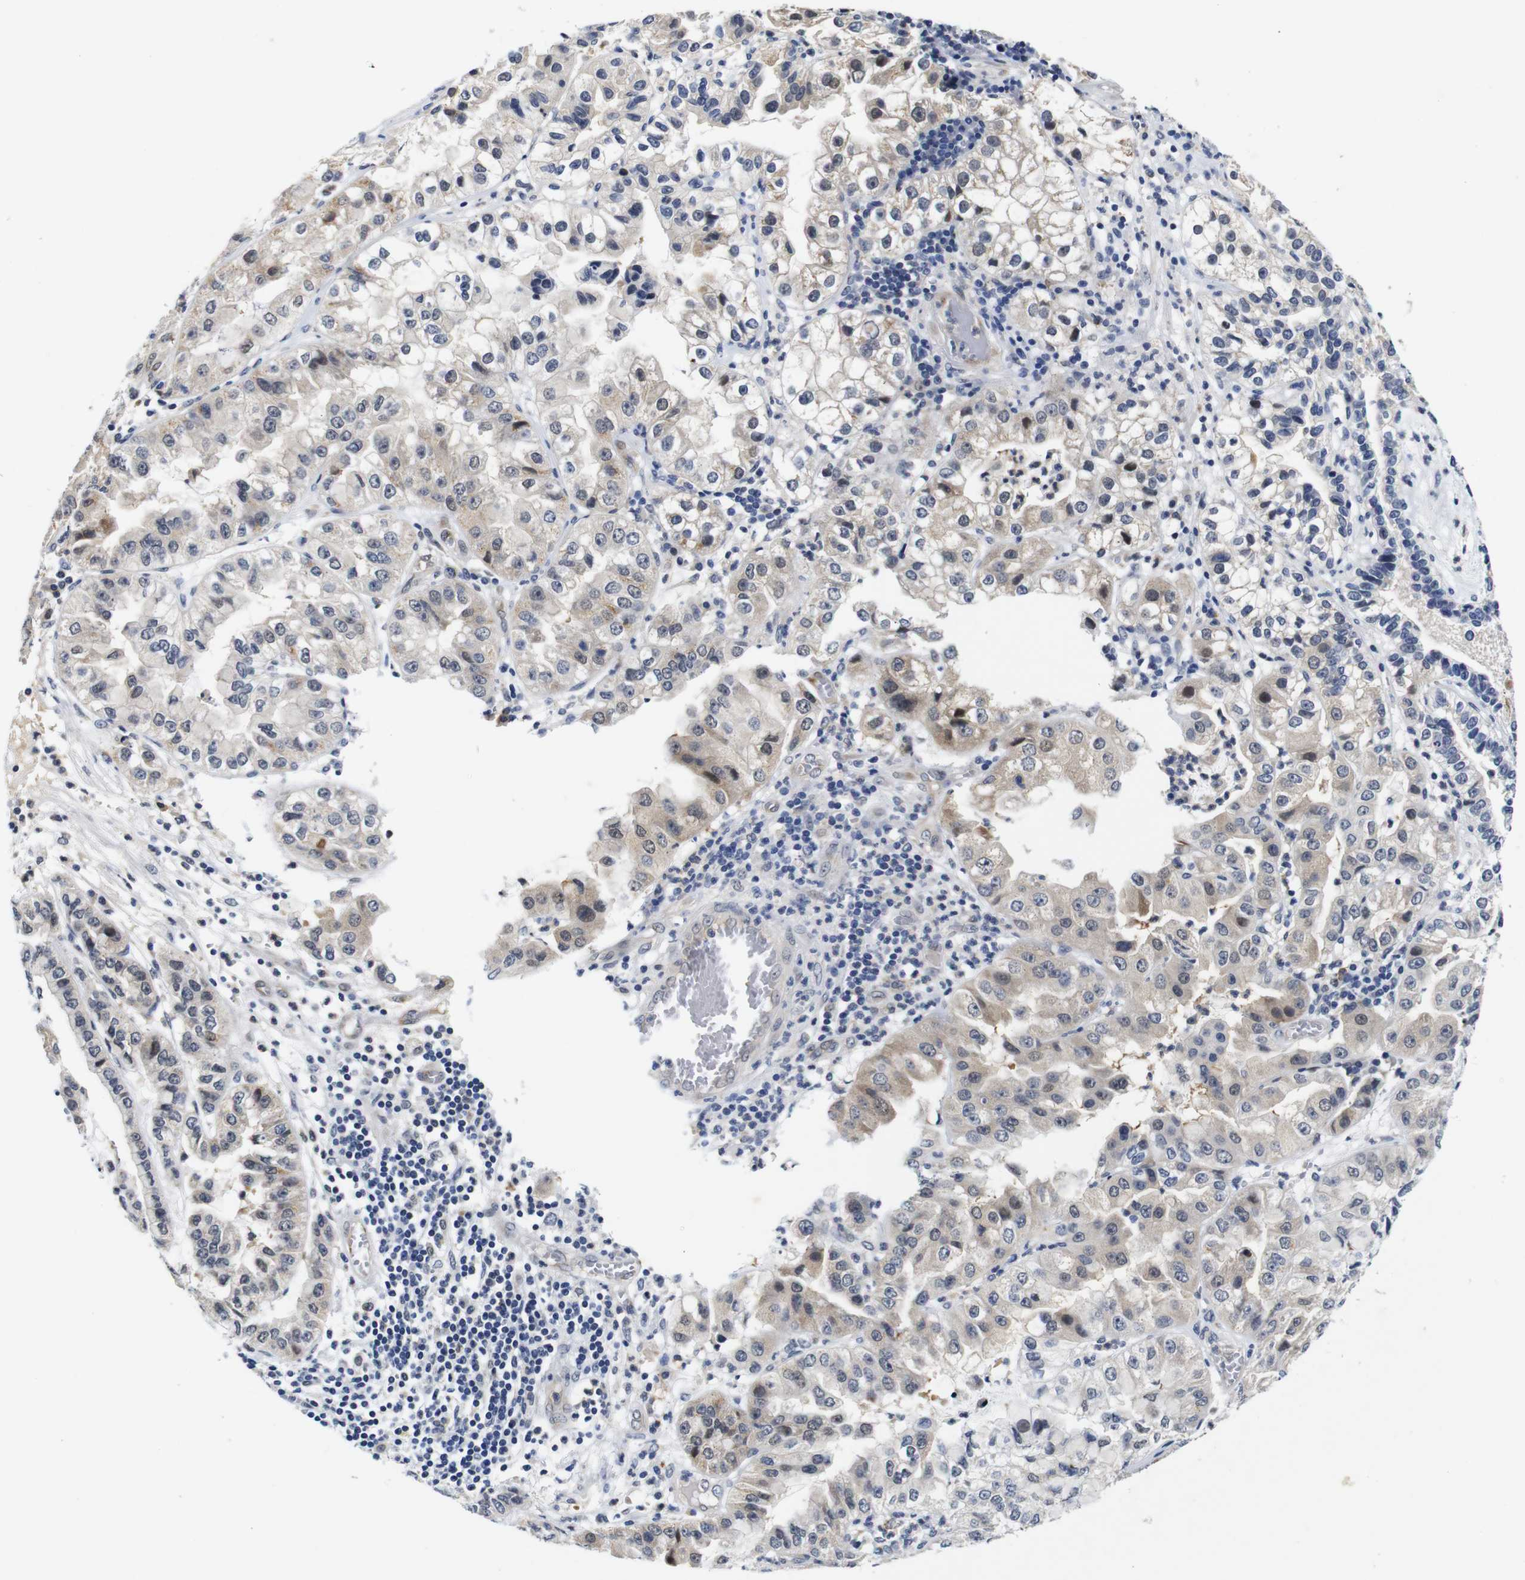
{"staining": {"intensity": "weak", "quantity": "<25%", "location": "cytoplasmic/membranous"}, "tissue": "liver cancer", "cell_type": "Tumor cells", "image_type": "cancer", "snomed": [{"axis": "morphology", "description": "Cholangiocarcinoma"}, {"axis": "topography", "description": "Liver"}], "caption": "Tumor cells show no significant protein positivity in liver cholangiocarcinoma.", "gene": "FURIN", "patient": {"sex": "female", "age": 79}}